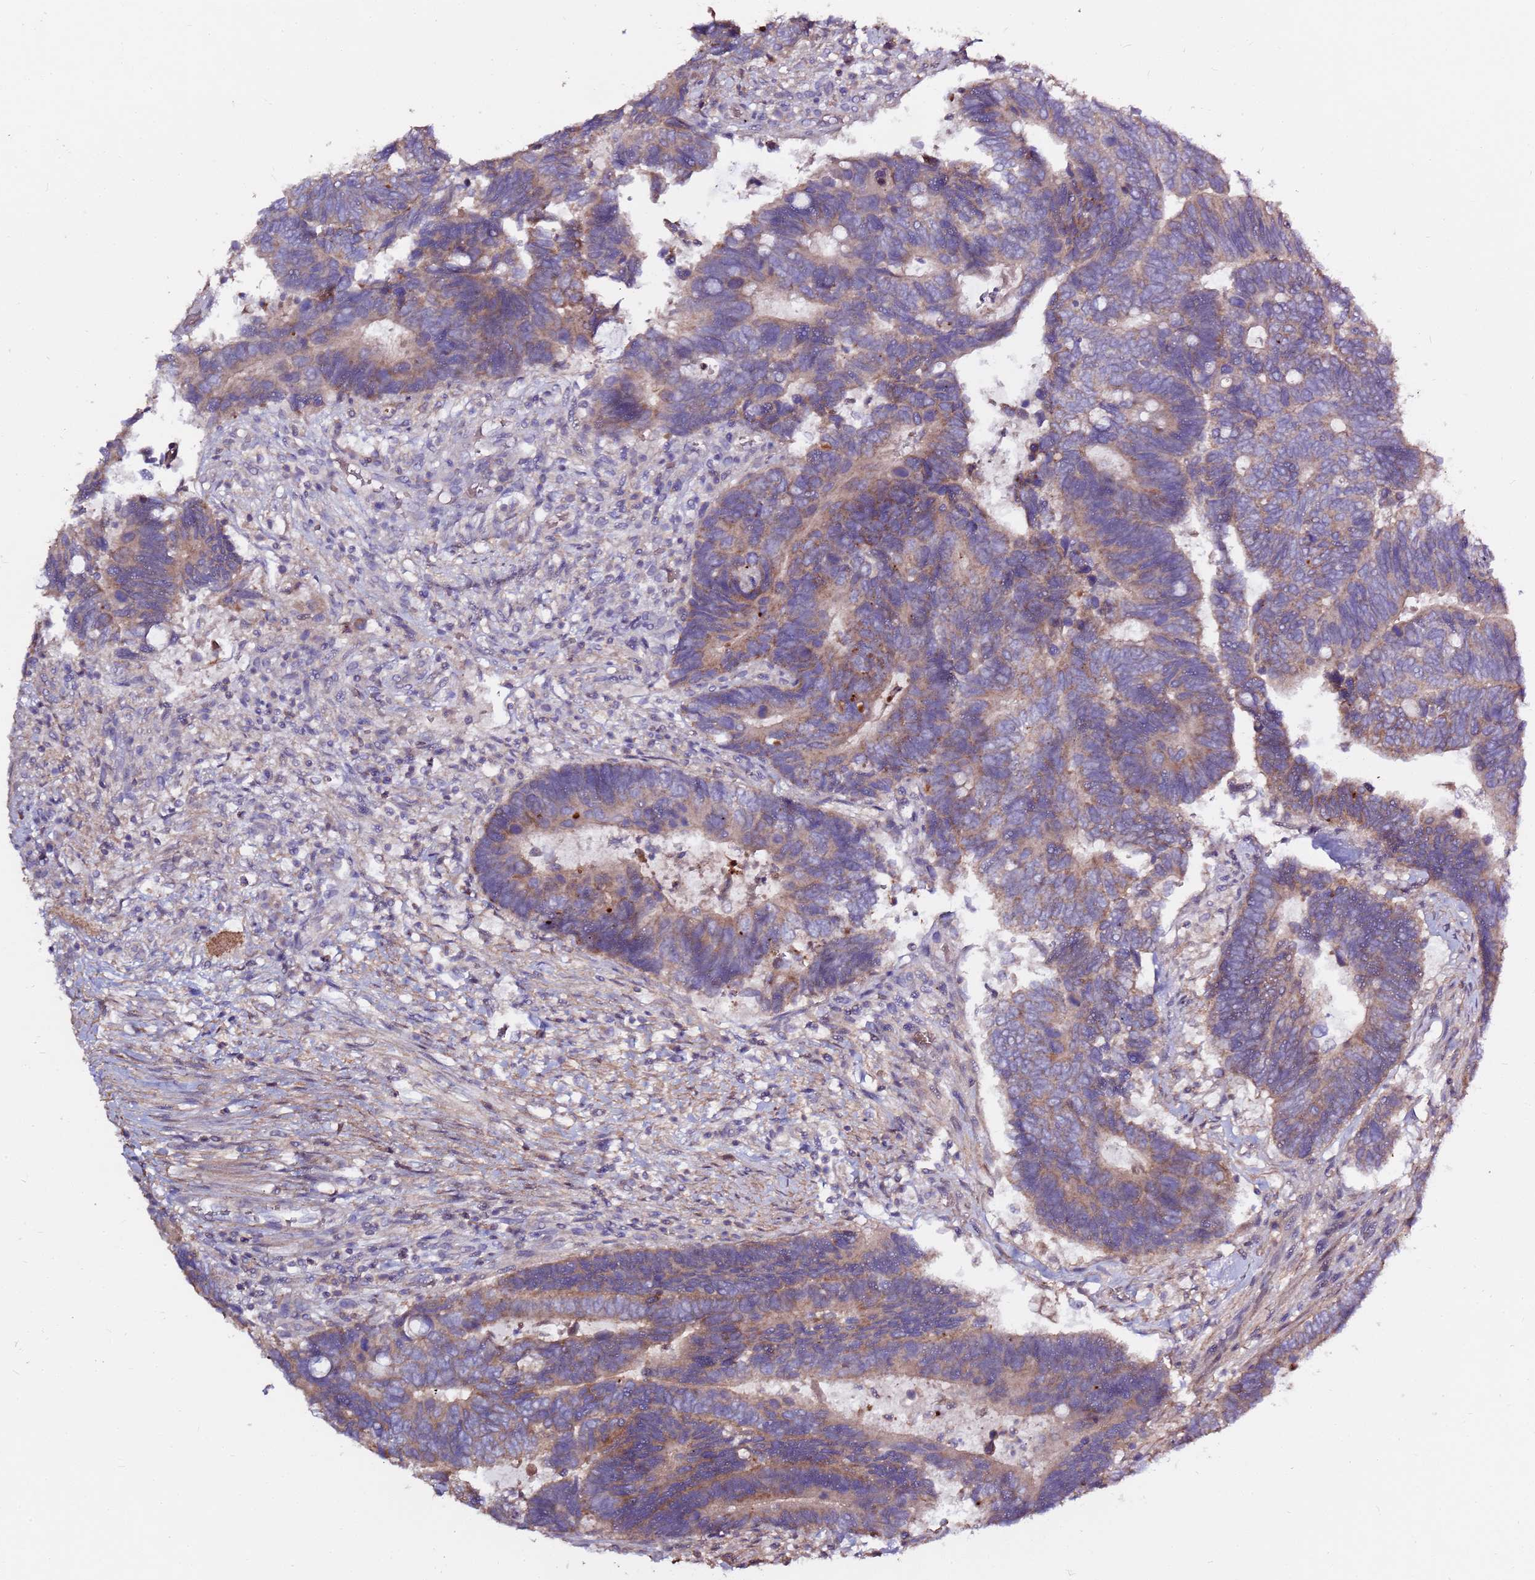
{"staining": {"intensity": "weak", "quantity": "25%-75%", "location": "cytoplasmic/membranous"}, "tissue": "colorectal cancer", "cell_type": "Tumor cells", "image_type": "cancer", "snomed": [{"axis": "morphology", "description": "Adenocarcinoma, NOS"}, {"axis": "topography", "description": "Colon"}], "caption": "This is a photomicrograph of immunohistochemistry (IHC) staining of adenocarcinoma (colorectal), which shows weak expression in the cytoplasmic/membranous of tumor cells.", "gene": "EVA1B", "patient": {"sex": "male", "age": 87}}